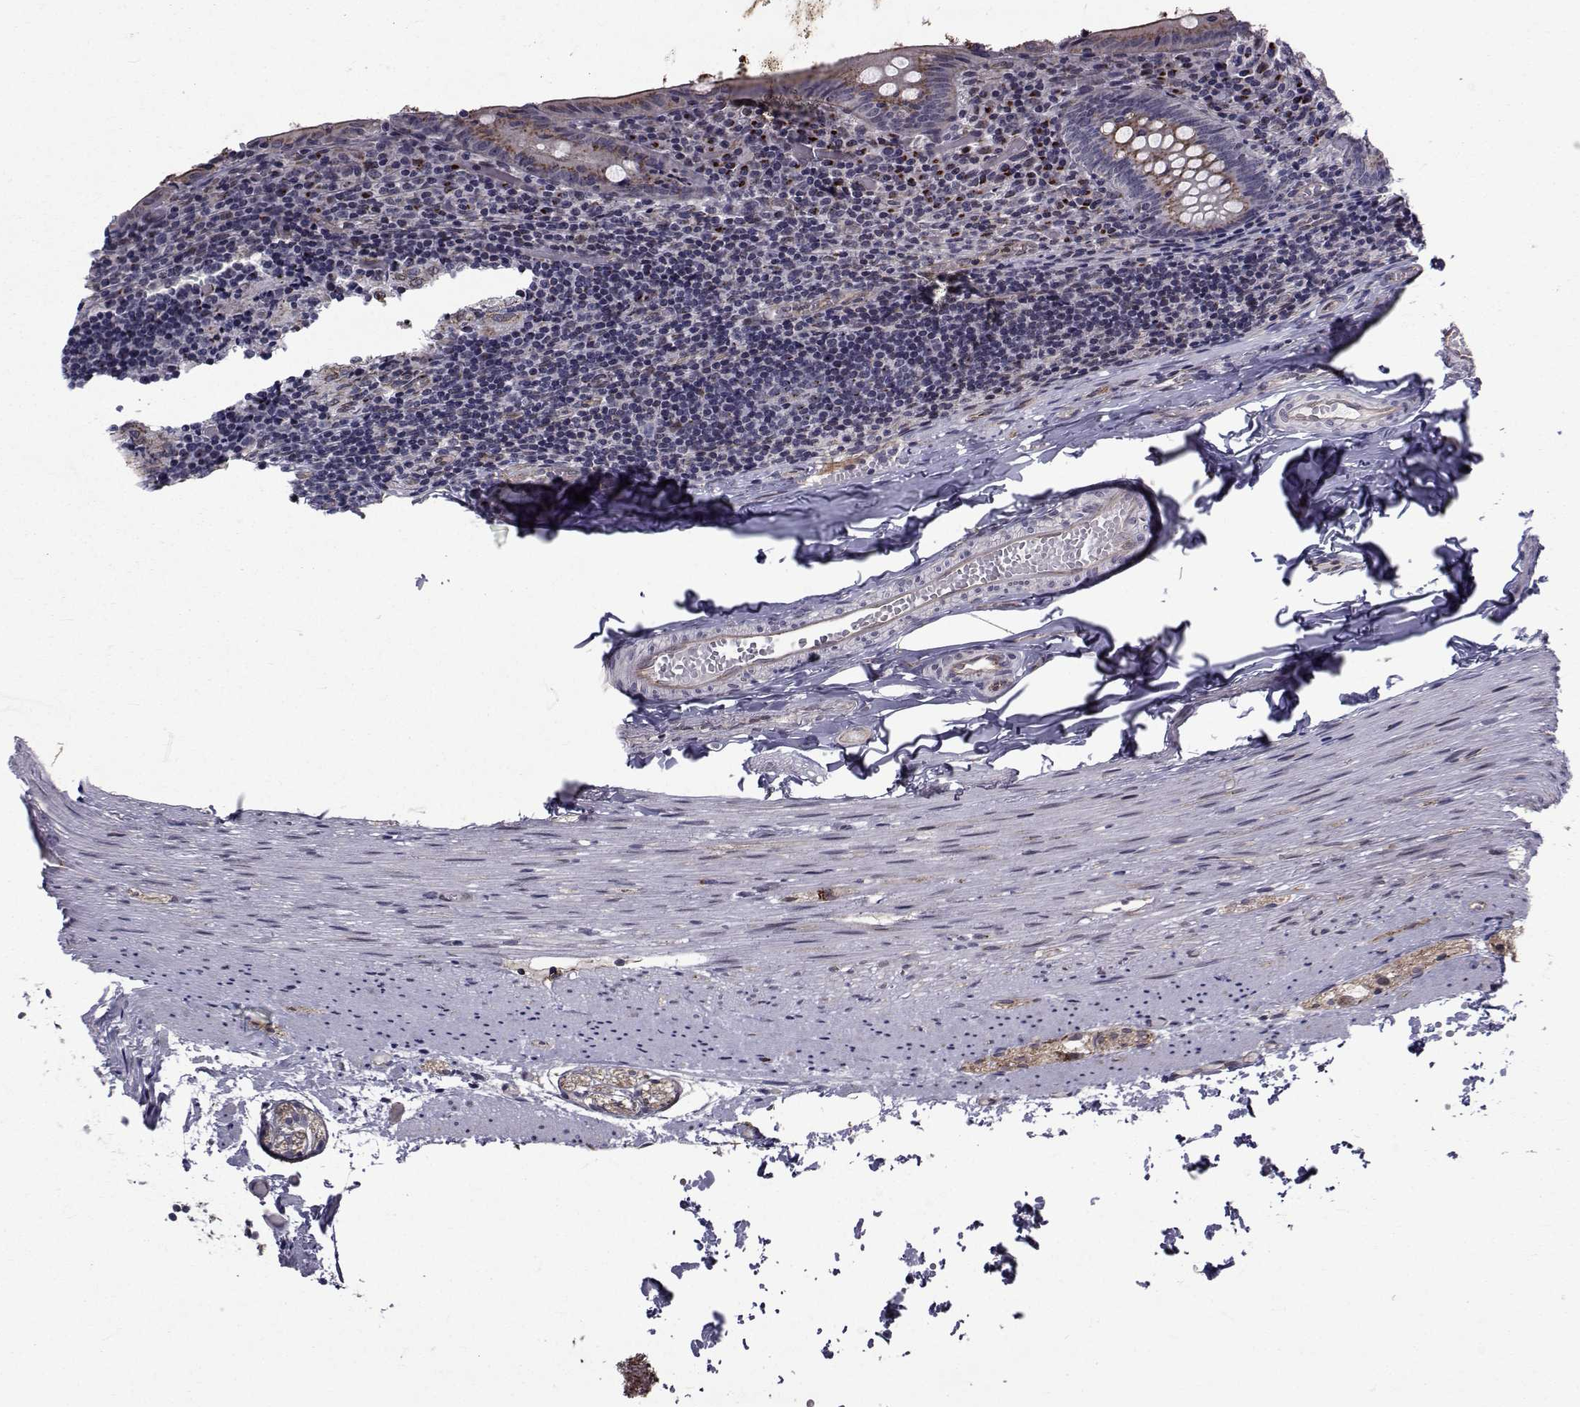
{"staining": {"intensity": "strong", "quantity": "25%-75%", "location": "cytoplasmic/membranous"}, "tissue": "appendix", "cell_type": "Glandular cells", "image_type": "normal", "snomed": [{"axis": "morphology", "description": "Normal tissue, NOS"}, {"axis": "topography", "description": "Appendix"}], "caption": "Immunohistochemical staining of benign human appendix exhibits strong cytoplasmic/membranous protein positivity in about 25%-75% of glandular cells.", "gene": "ATP6V1C2", "patient": {"sex": "female", "age": 23}}